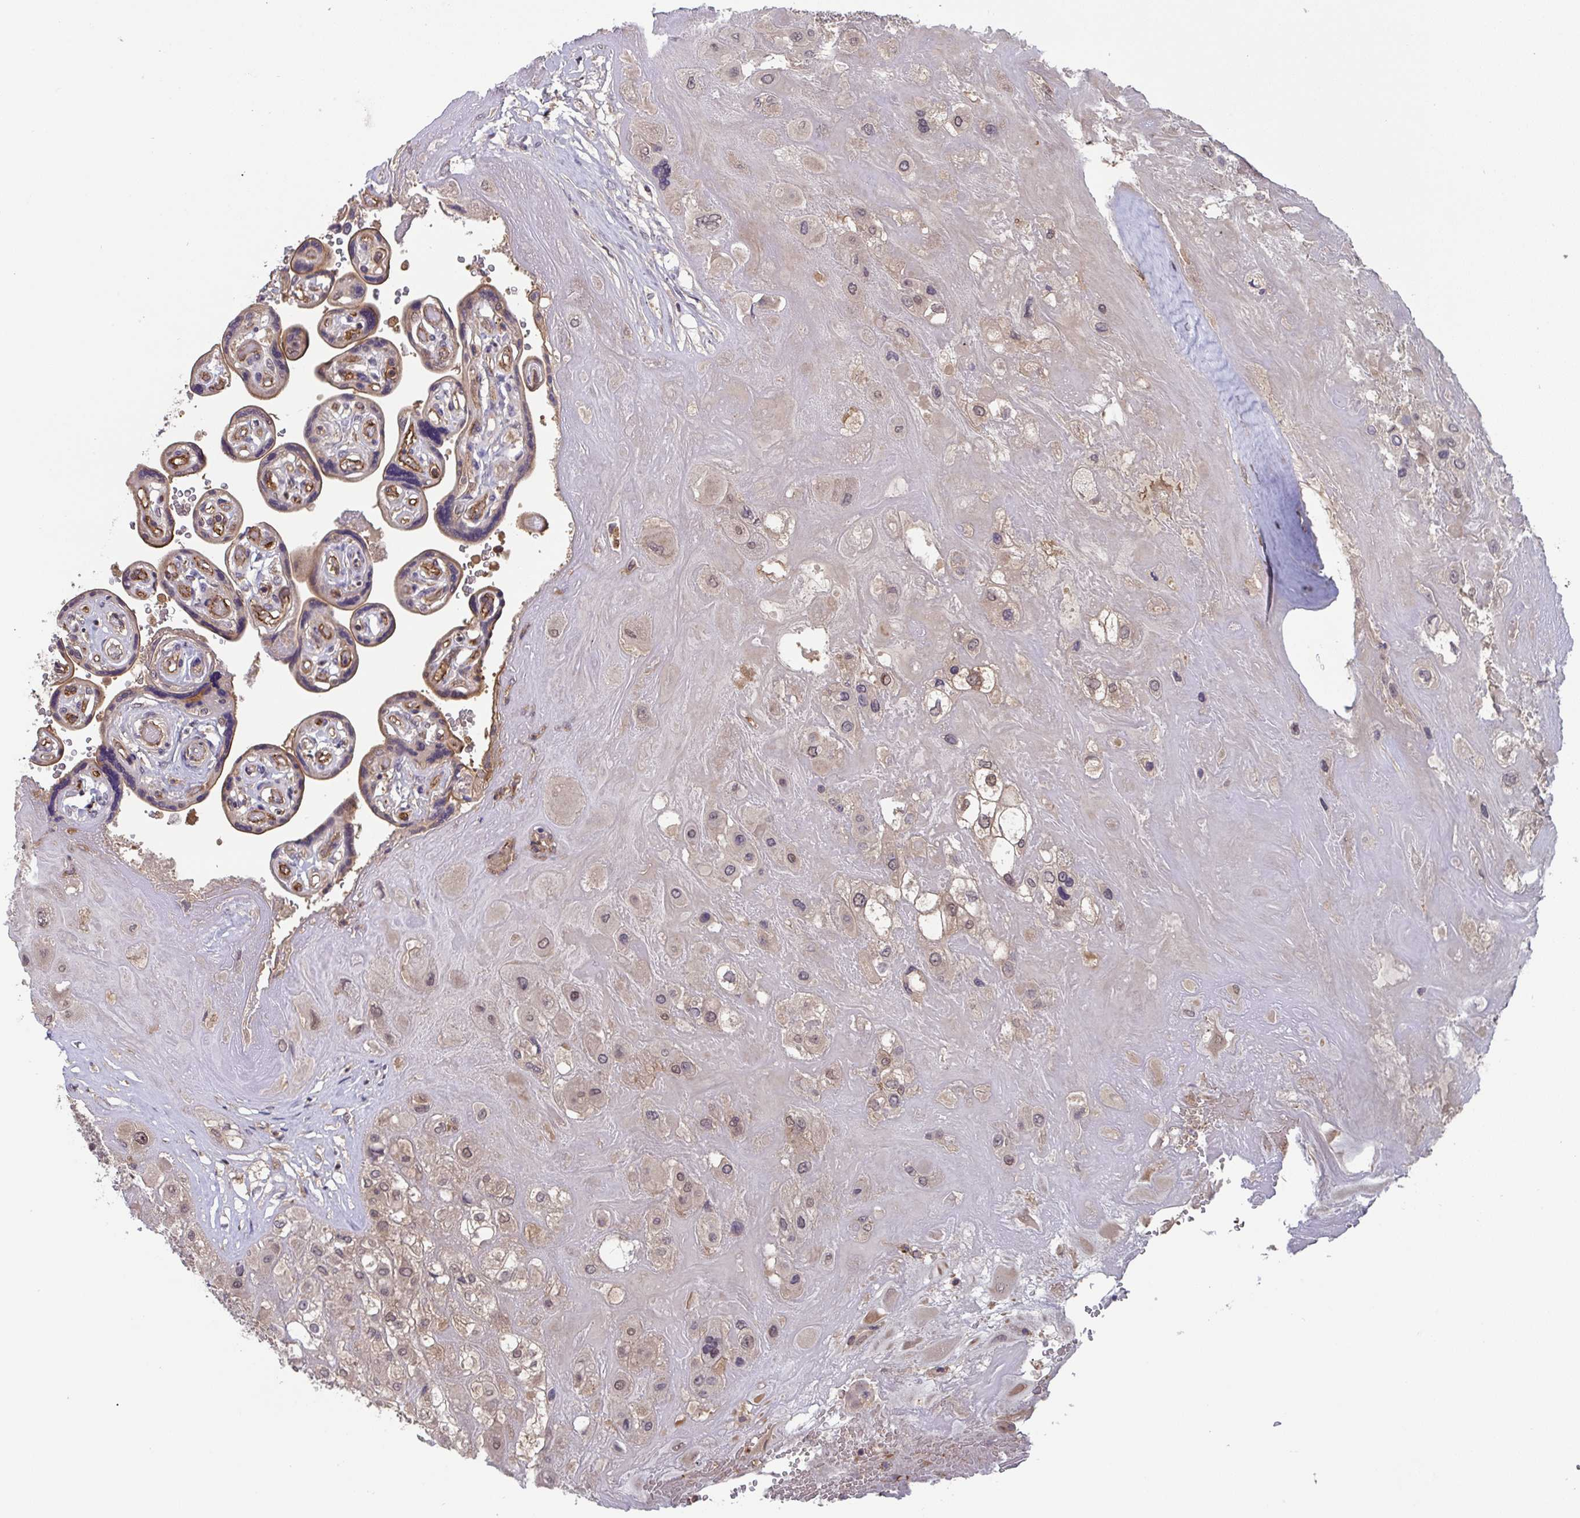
{"staining": {"intensity": "negative", "quantity": "none", "location": "none"}, "tissue": "placenta", "cell_type": "Decidual cells", "image_type": "normal", "snomed": [{"axis": "morphology", "description": "Normal tissue, NOS"}, {"axis": "topography", "description": "Placenta"}], "caption": "Immunohistochemical staining of normal human placenta demonstrates no significant expression in decidual cells. (IHC, brightfield microscopy, high magnification).", "gene": "TIGAR", "patient": {"sex": "female", "age": 32}}